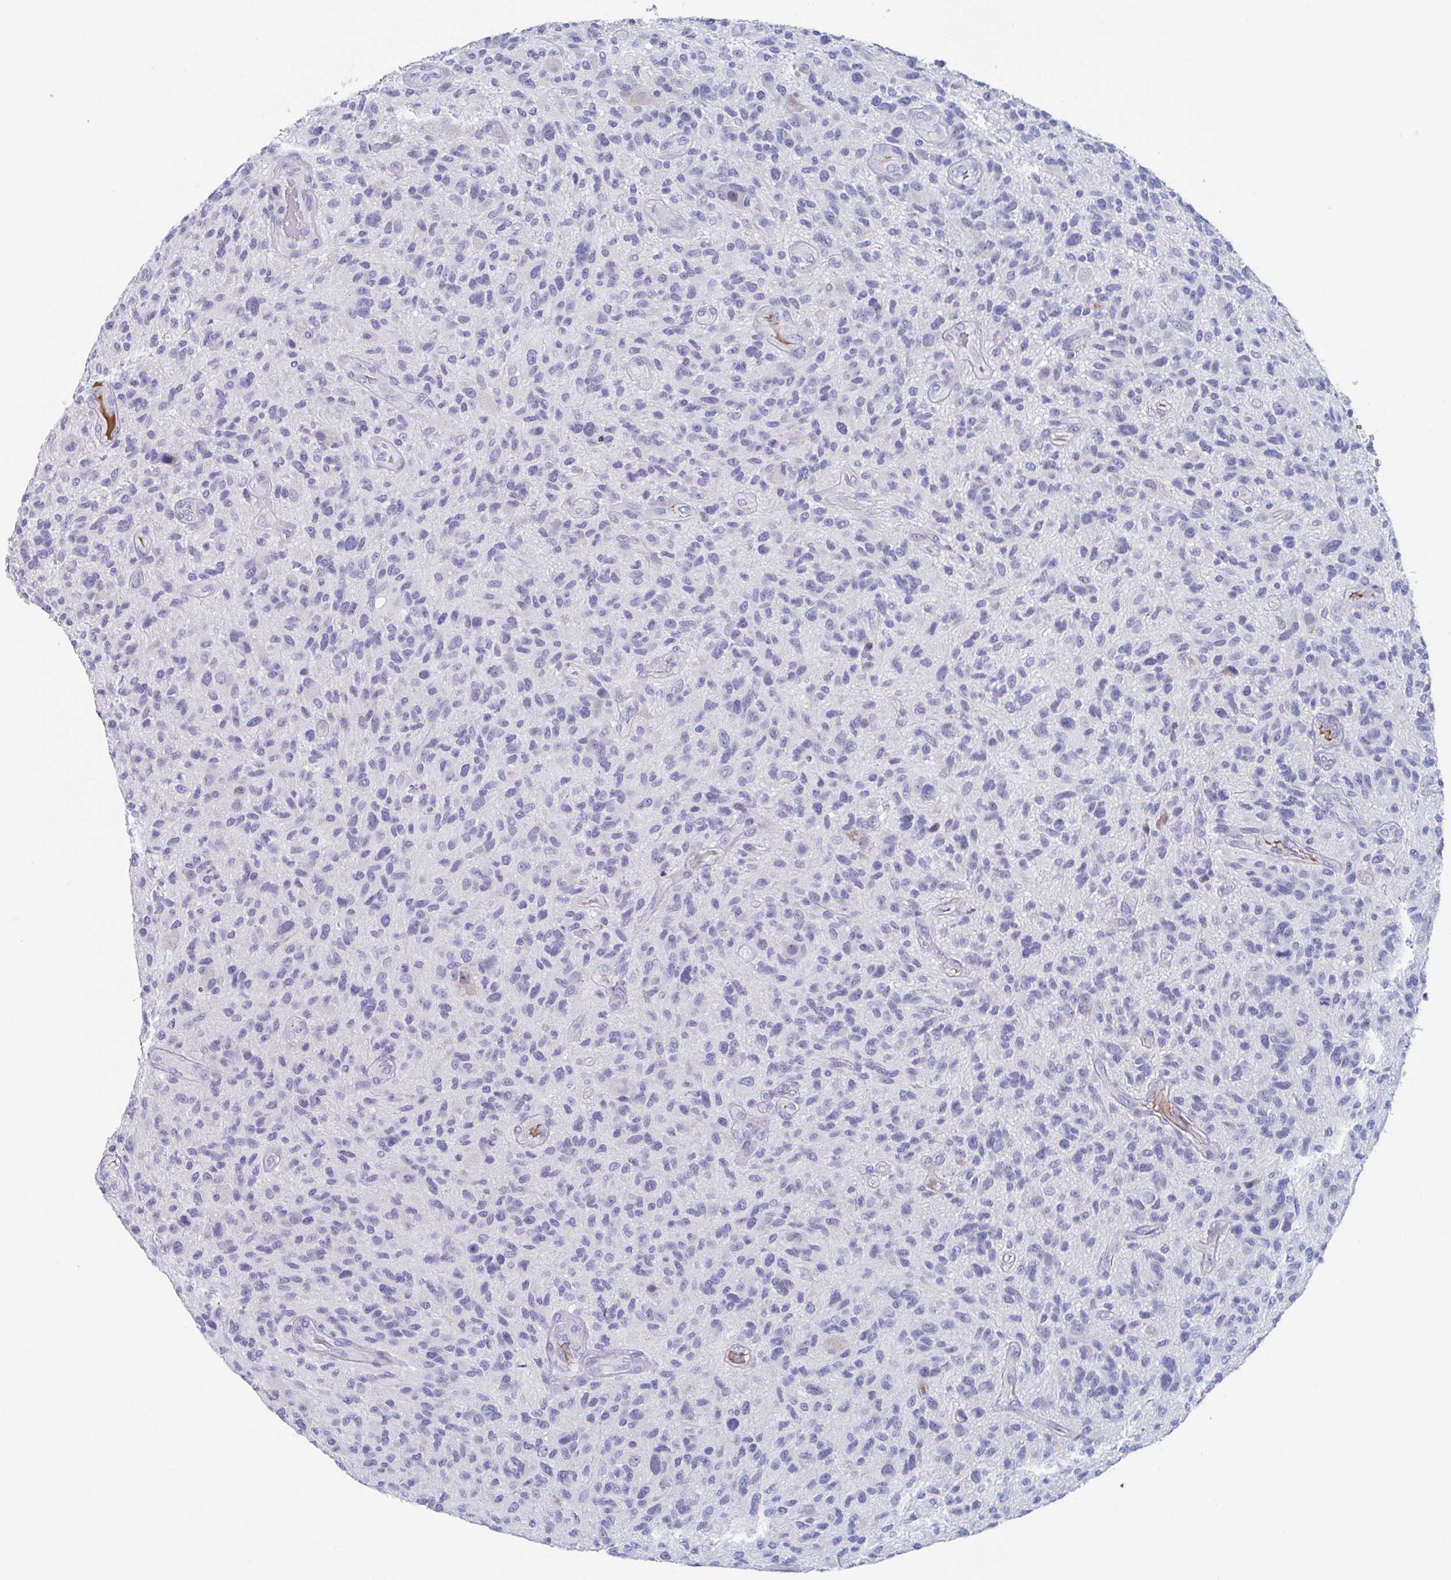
{"staining": {"intensity": "negative", "quantity": "none", "location": "none"}, "tissue": "glioma", "cell_type": "Tumor cells", "image_type": "cancer", "snomed": [{"axis": "morphology", "description": "Glioma, malignant, High grade"}, {"axis": "topography", "description": "Brain"}], "caption": "Immunohistochemistry image of glioma stained for a protein (brown), which demonstrates no staining in tumor cells.", "gene": "NT5C3B", "patient": {"sex": "male", "age": 47}}